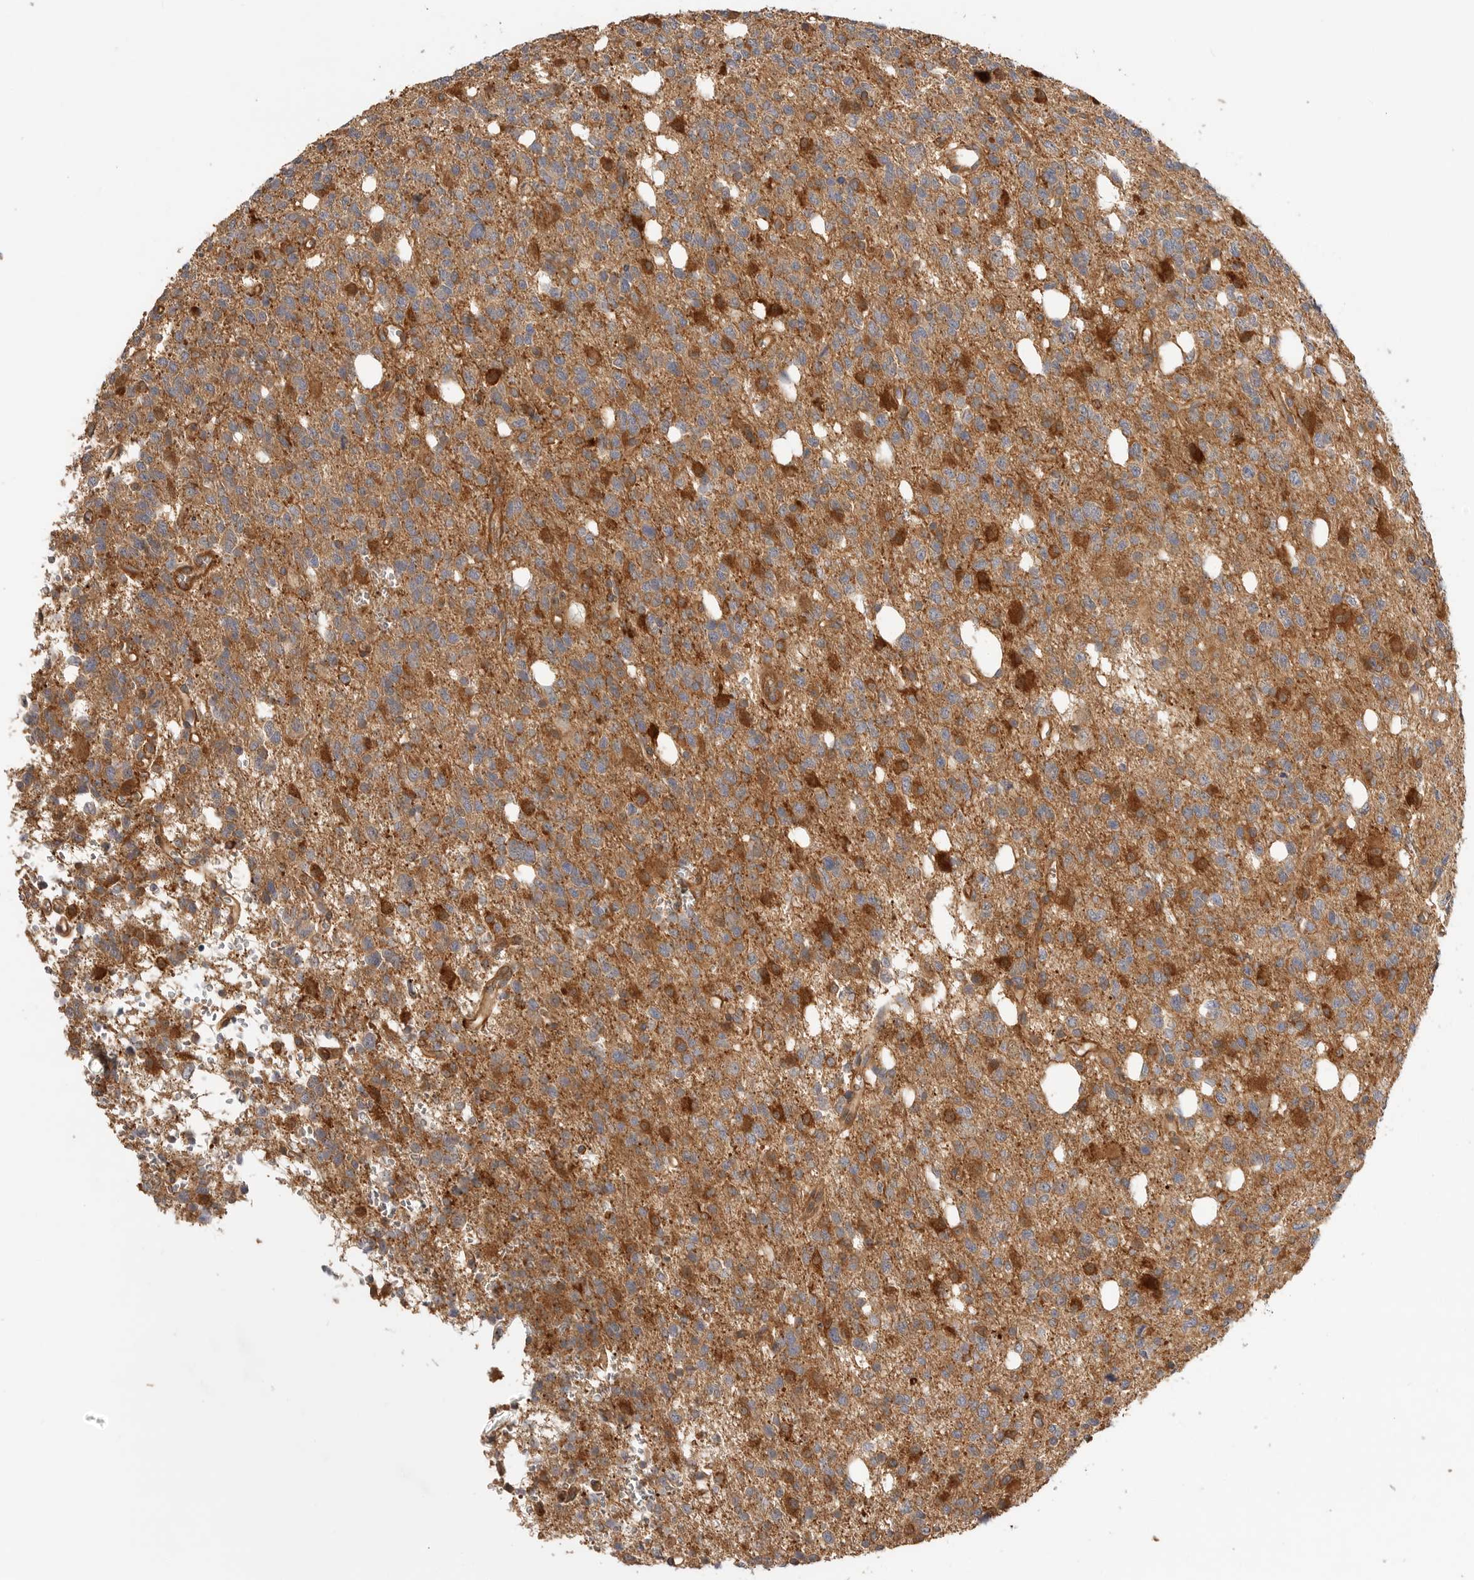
{"staining": {"intensity": "strong", "quantity": ">75%", "location": "cytoplasmic/membranous"}, "tissue": "glioma", "cell_type": "Tumor cells", "image_type": "cancer", "snomed": [{"axis": "morphology", "description": "Glioma, malignant, High grade"}, {"axis": "topography", "description": "Brain"}], "caption": "Protein analysis of glioma tissue demonstrates strong cytoplasmic/membranous expression in about >75% of tumor cells. The staining was performed using DAB, with brown indicating positive protein expression. Nuclei are stained blue with hematoxylin.", "gene": "CLDN12", "patient": {"sex": "female", "age": 62}}